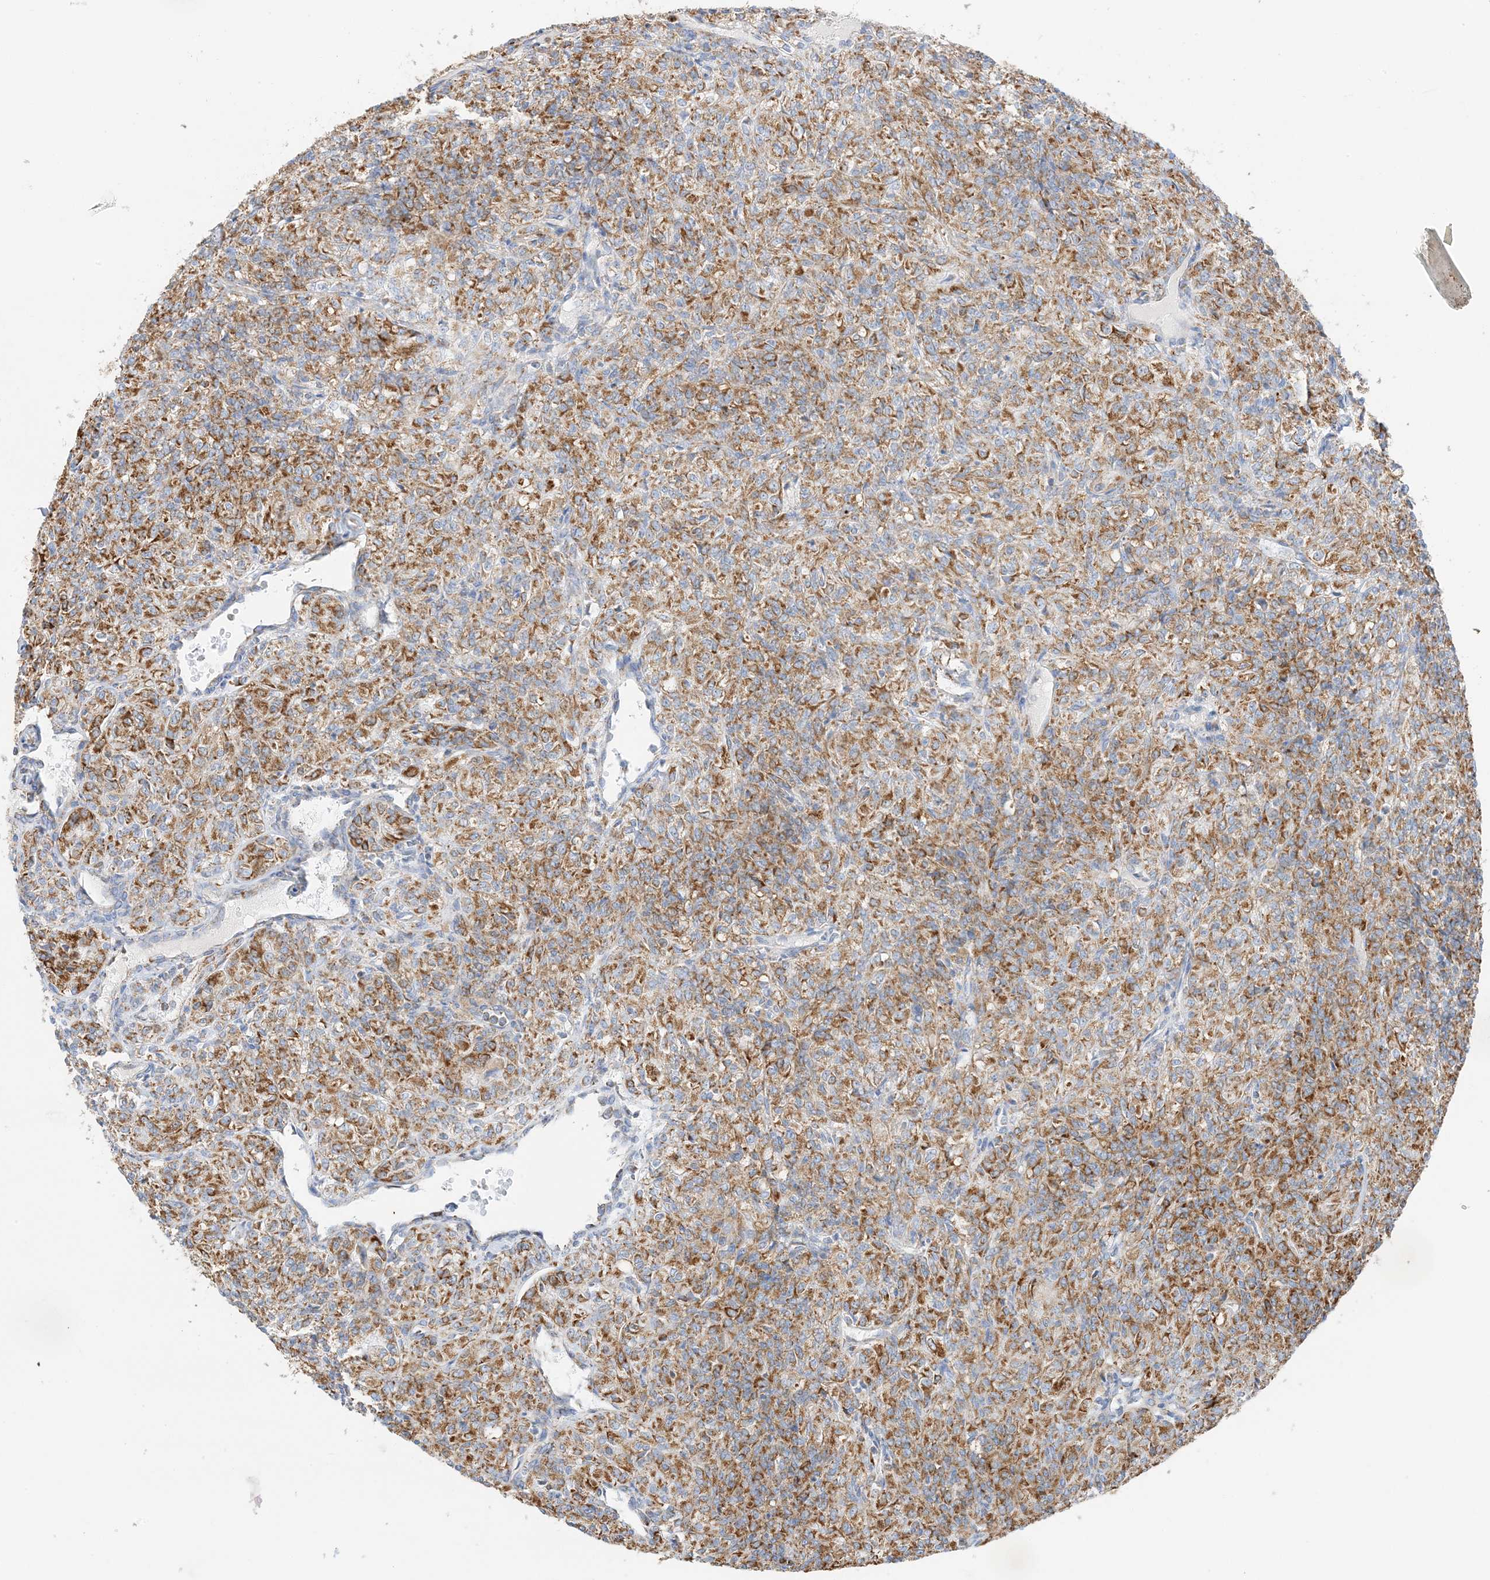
{"staining": {"intensity": "moderate", "quantity": ">75%", "location": "cytoplasmic/membranous"}, "tissue": "renal cancer", "cell_type": "Tumor cells", "image_type": "cancer", "snomed": [{"axis": "morphology", "description": "Adenocarcinoma, NOS"}, {"axis": "topography", "description": "Kidney"}], "caption": "This histopathology image exhibits immunohistochemistry staining of adenocarcinoma (renal), with medium moderate cytoplasmic/membranous positivity in approximately >75% of tumor cells.", "gene": "CAPN13", "patient": {"sex": "male", "age": 77}}